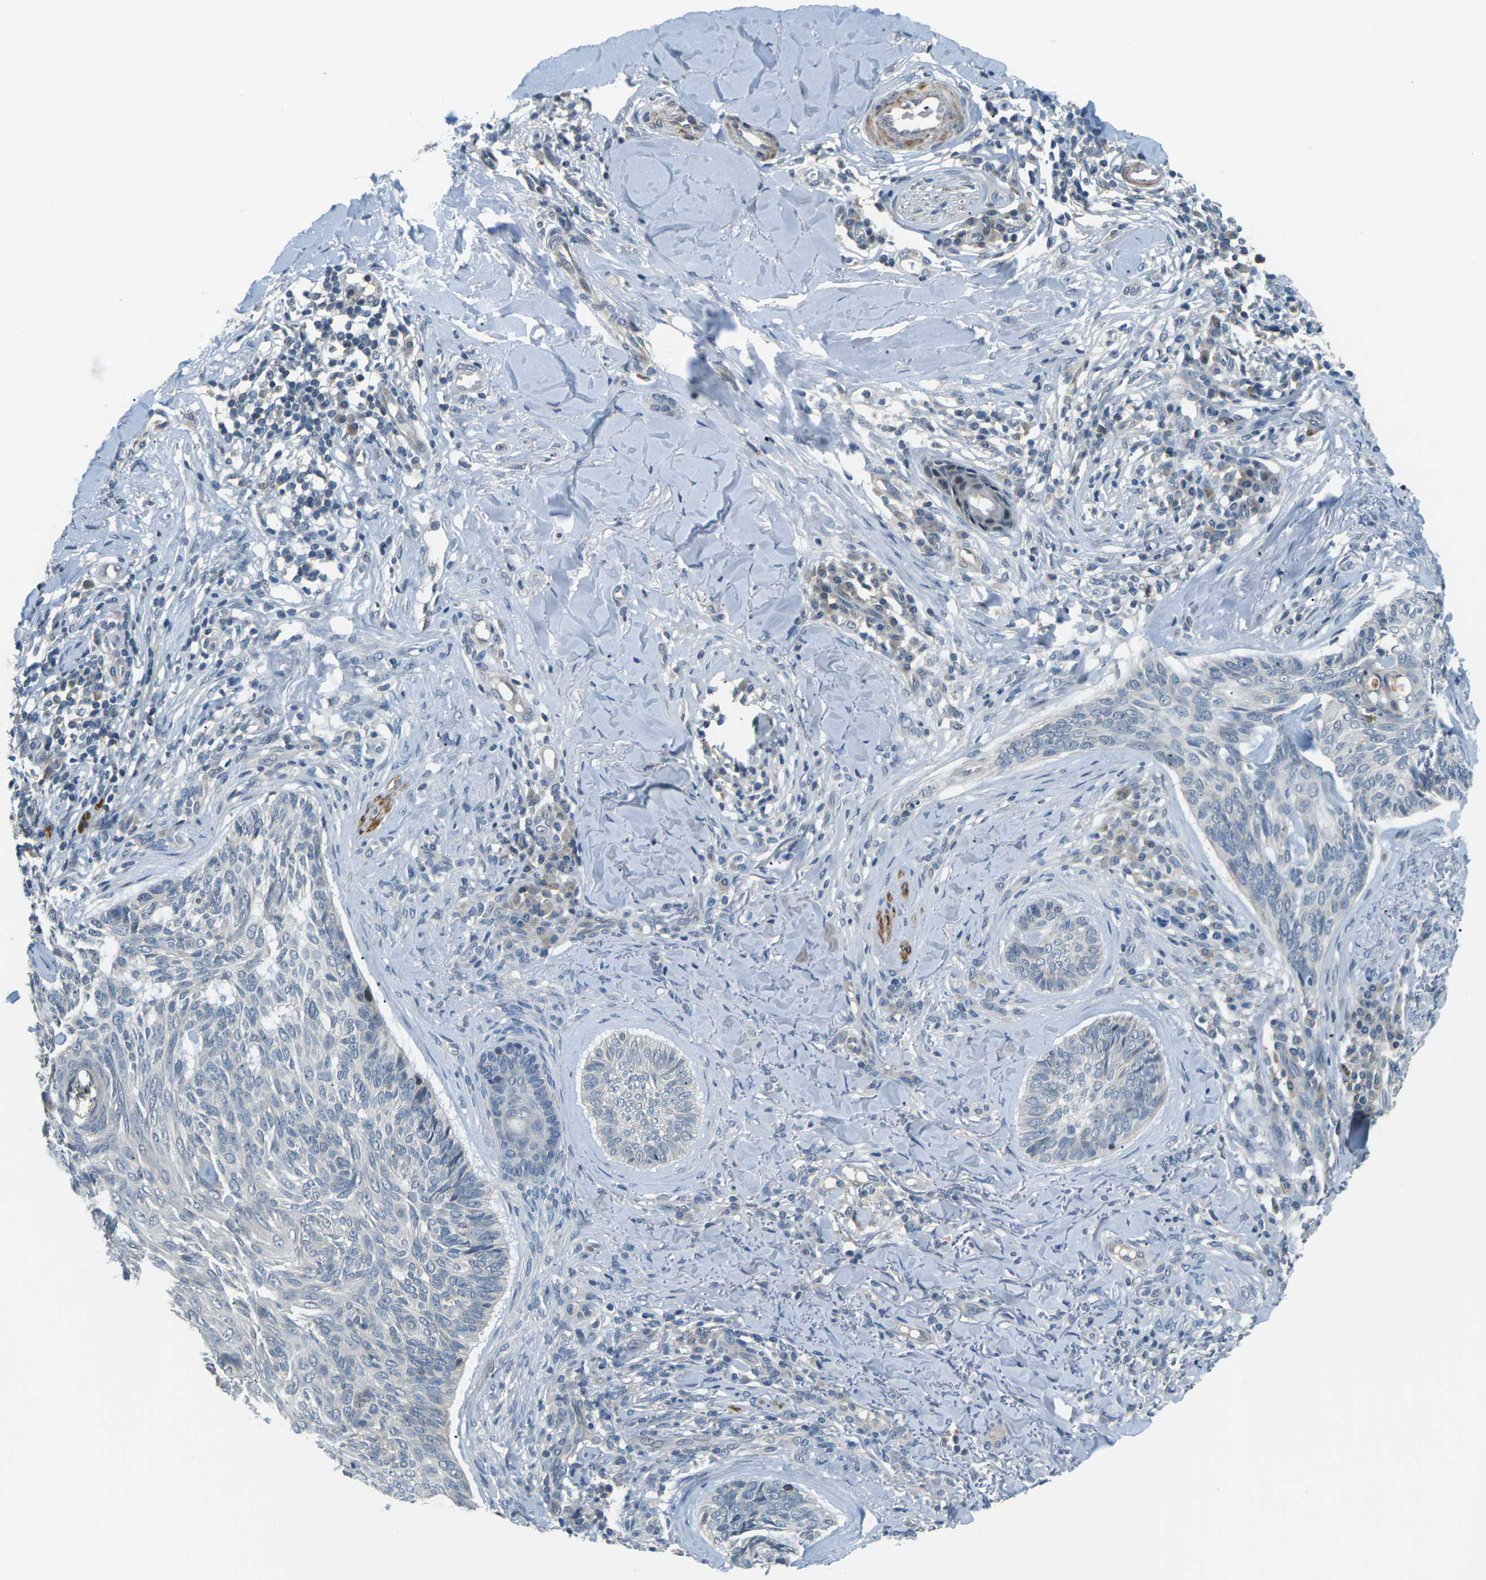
{"staining": {"intensity": "negative", "quantity": "none", "location": "none"}, "tissue": "skin cancer", "cell_type": "Tumor cells", "image_type": "cancer", "snomed": [{"axis": "morphology", "description": "Basal cell carcinoma"}, {"axis": "topography", "description": "Skin"}], "caption": "Immunohistochemistry micrograph of human basal cell carcinoma (skin) stained for a protein (brown), which displays no expression in tumor cells. The staining was performed using DAB (3,3'-diaminobenzidine) to visualize the protein expression in brown, while the nuclei were stained in blue with hematoxylin (Magnification: 20x).", "gene": "SLC13A3", "patient": {"sex": "male", "age": 43}}